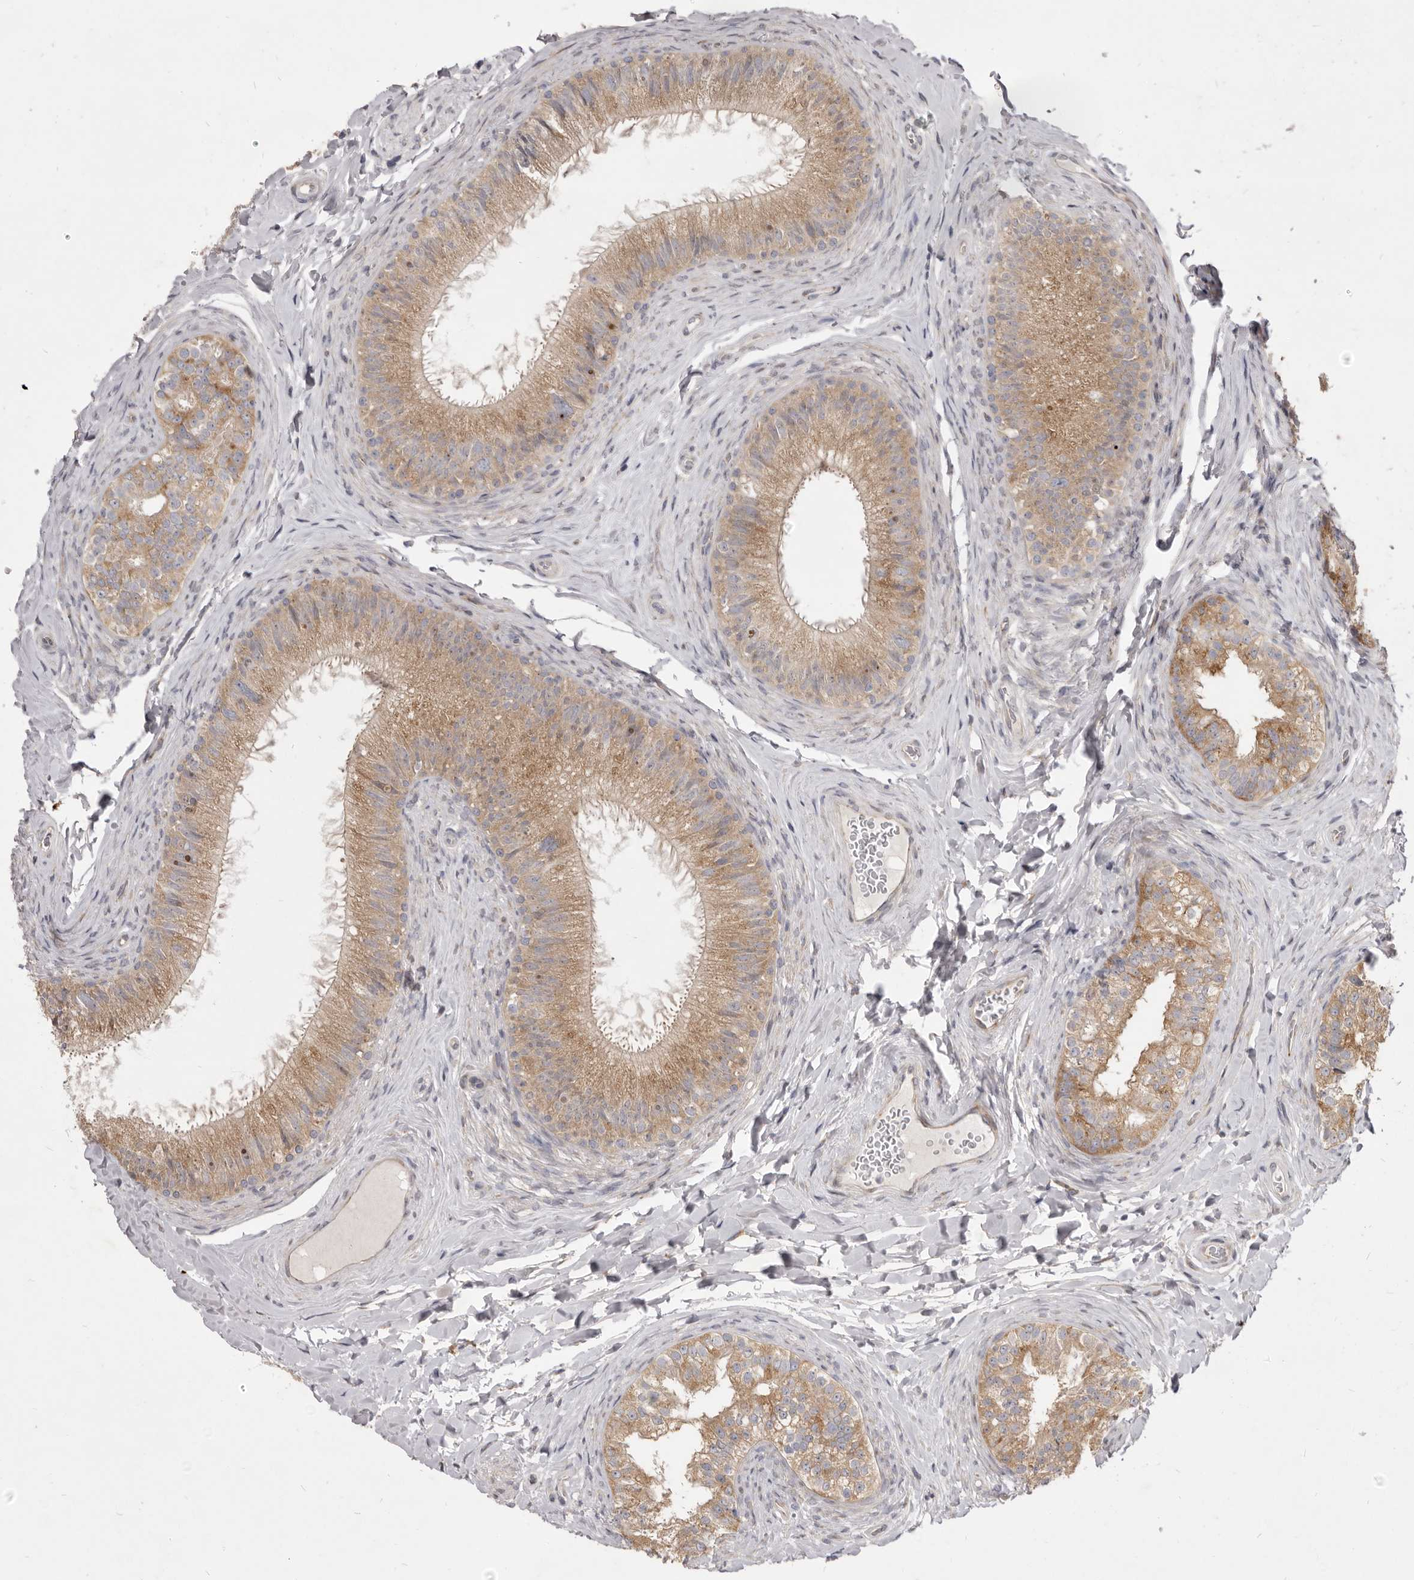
{"staining": {"intensity": "moderate", "quantity": ">75%", "location": "cytoplasmic/membranous"}, "tissue": "epididymis", "cell_type": "Glandular cells", "image_type": "normal", "snomed": [{"axis": "morphology", "description": "Normal tissue, NOS"}, {"axis": "topography", "description": "Epididymis"}], "caption": "Moderate cytoplasmic/membranous positivity for a protein is seen in approximately >75% of glandular cells of normal epididymis using immunohistochemistry (IHC).", "gene": "TBC1D8B", "patient": {"sex": "male", "age": 49}}